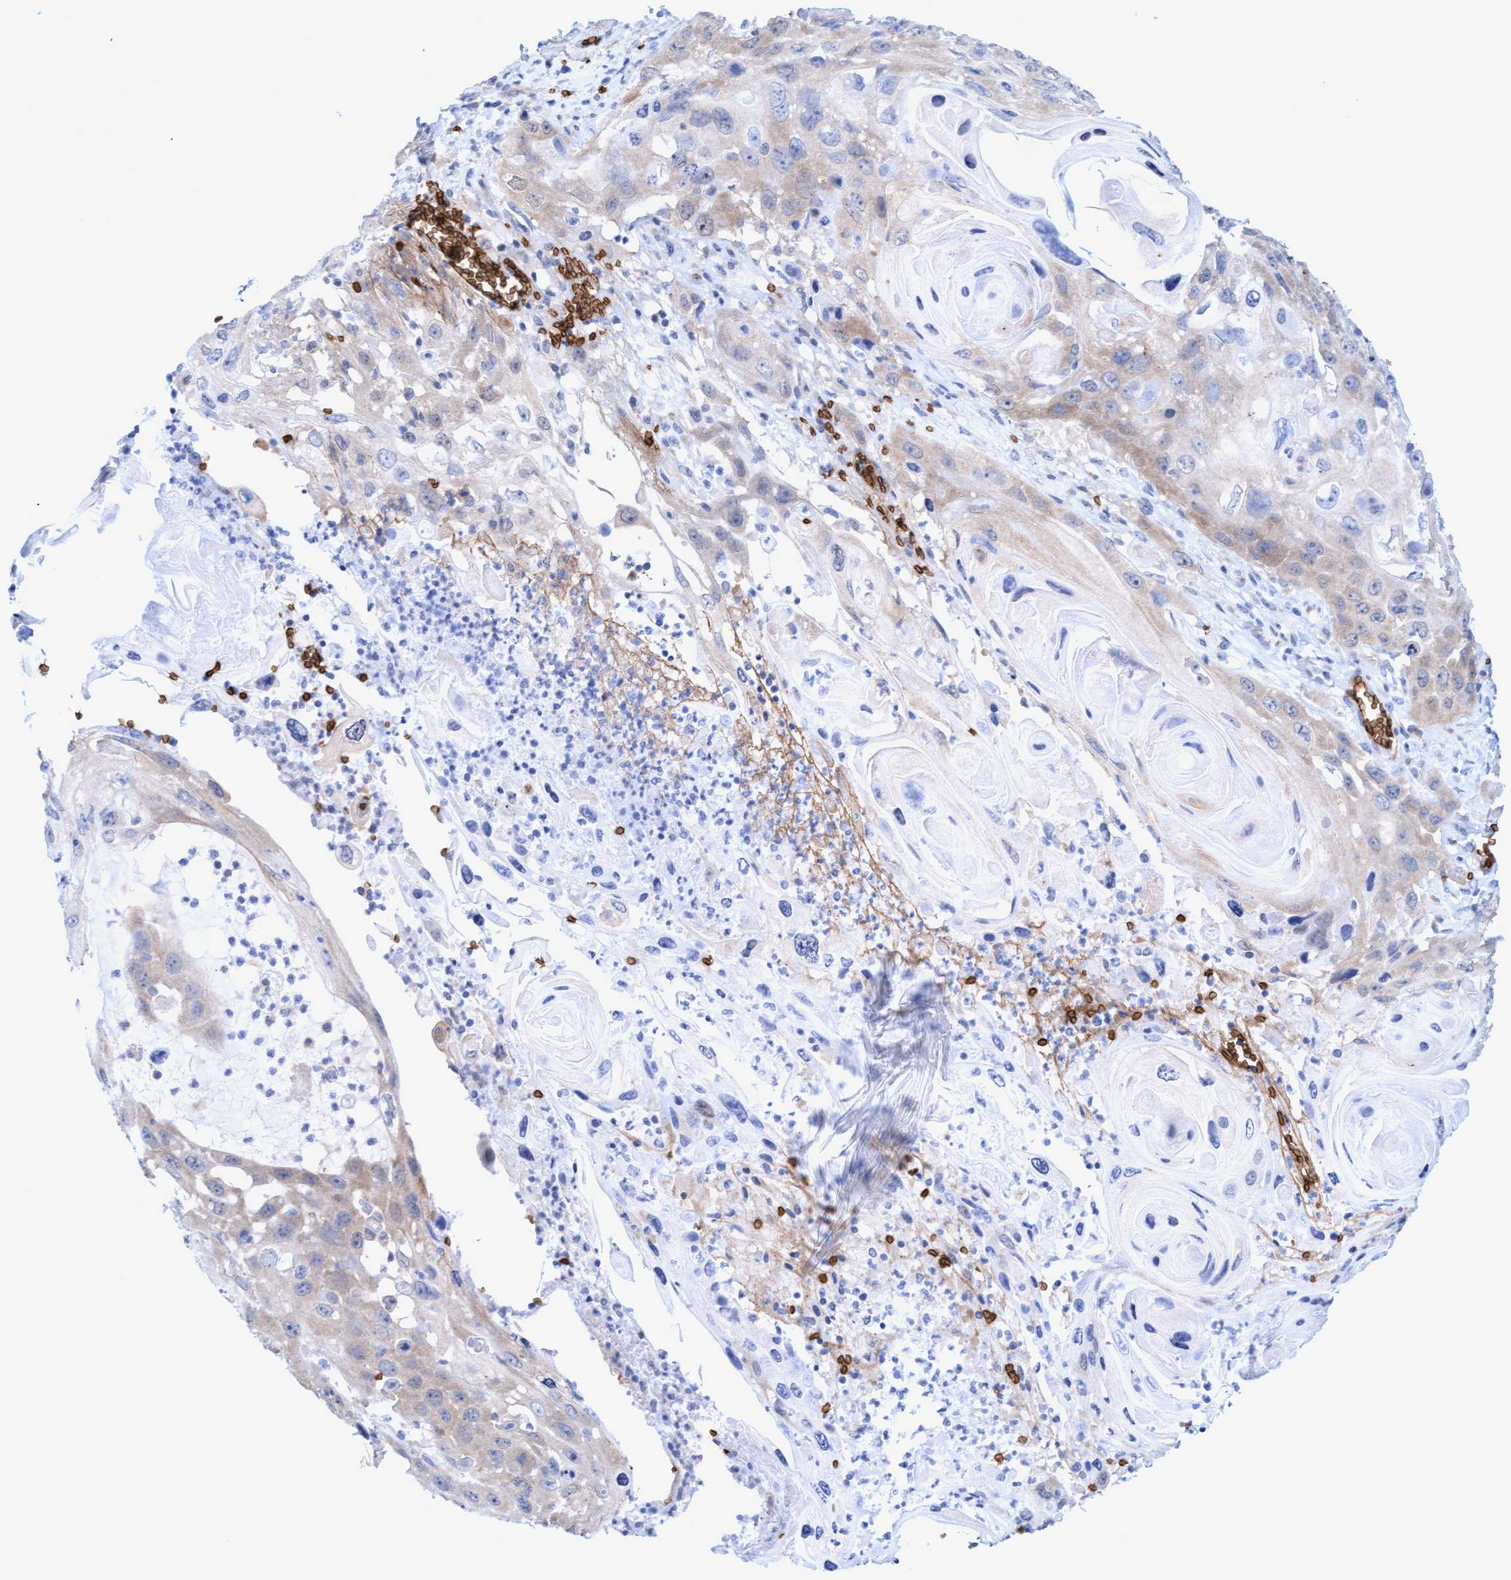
{"staining": {"intensity": "weak", "quantity": "<25%", "location": "cytoplasmic/membranous"}, "tissue": "skin cancer", "cell_type": "Tumor cells", "image_type": "cancer", "snomed": [{"axis": "morphology", "description": "Squamous cell carcinoma, NOS"}, {"axis": "topography", "description": "Skin"}], "caption": "Photomicrograph shows no protein staining in tumor cells of squamous cell carcinoma (skin) tissue.", "gene": "SPEM2", "patient": {"sex": "male", "age": 55}}